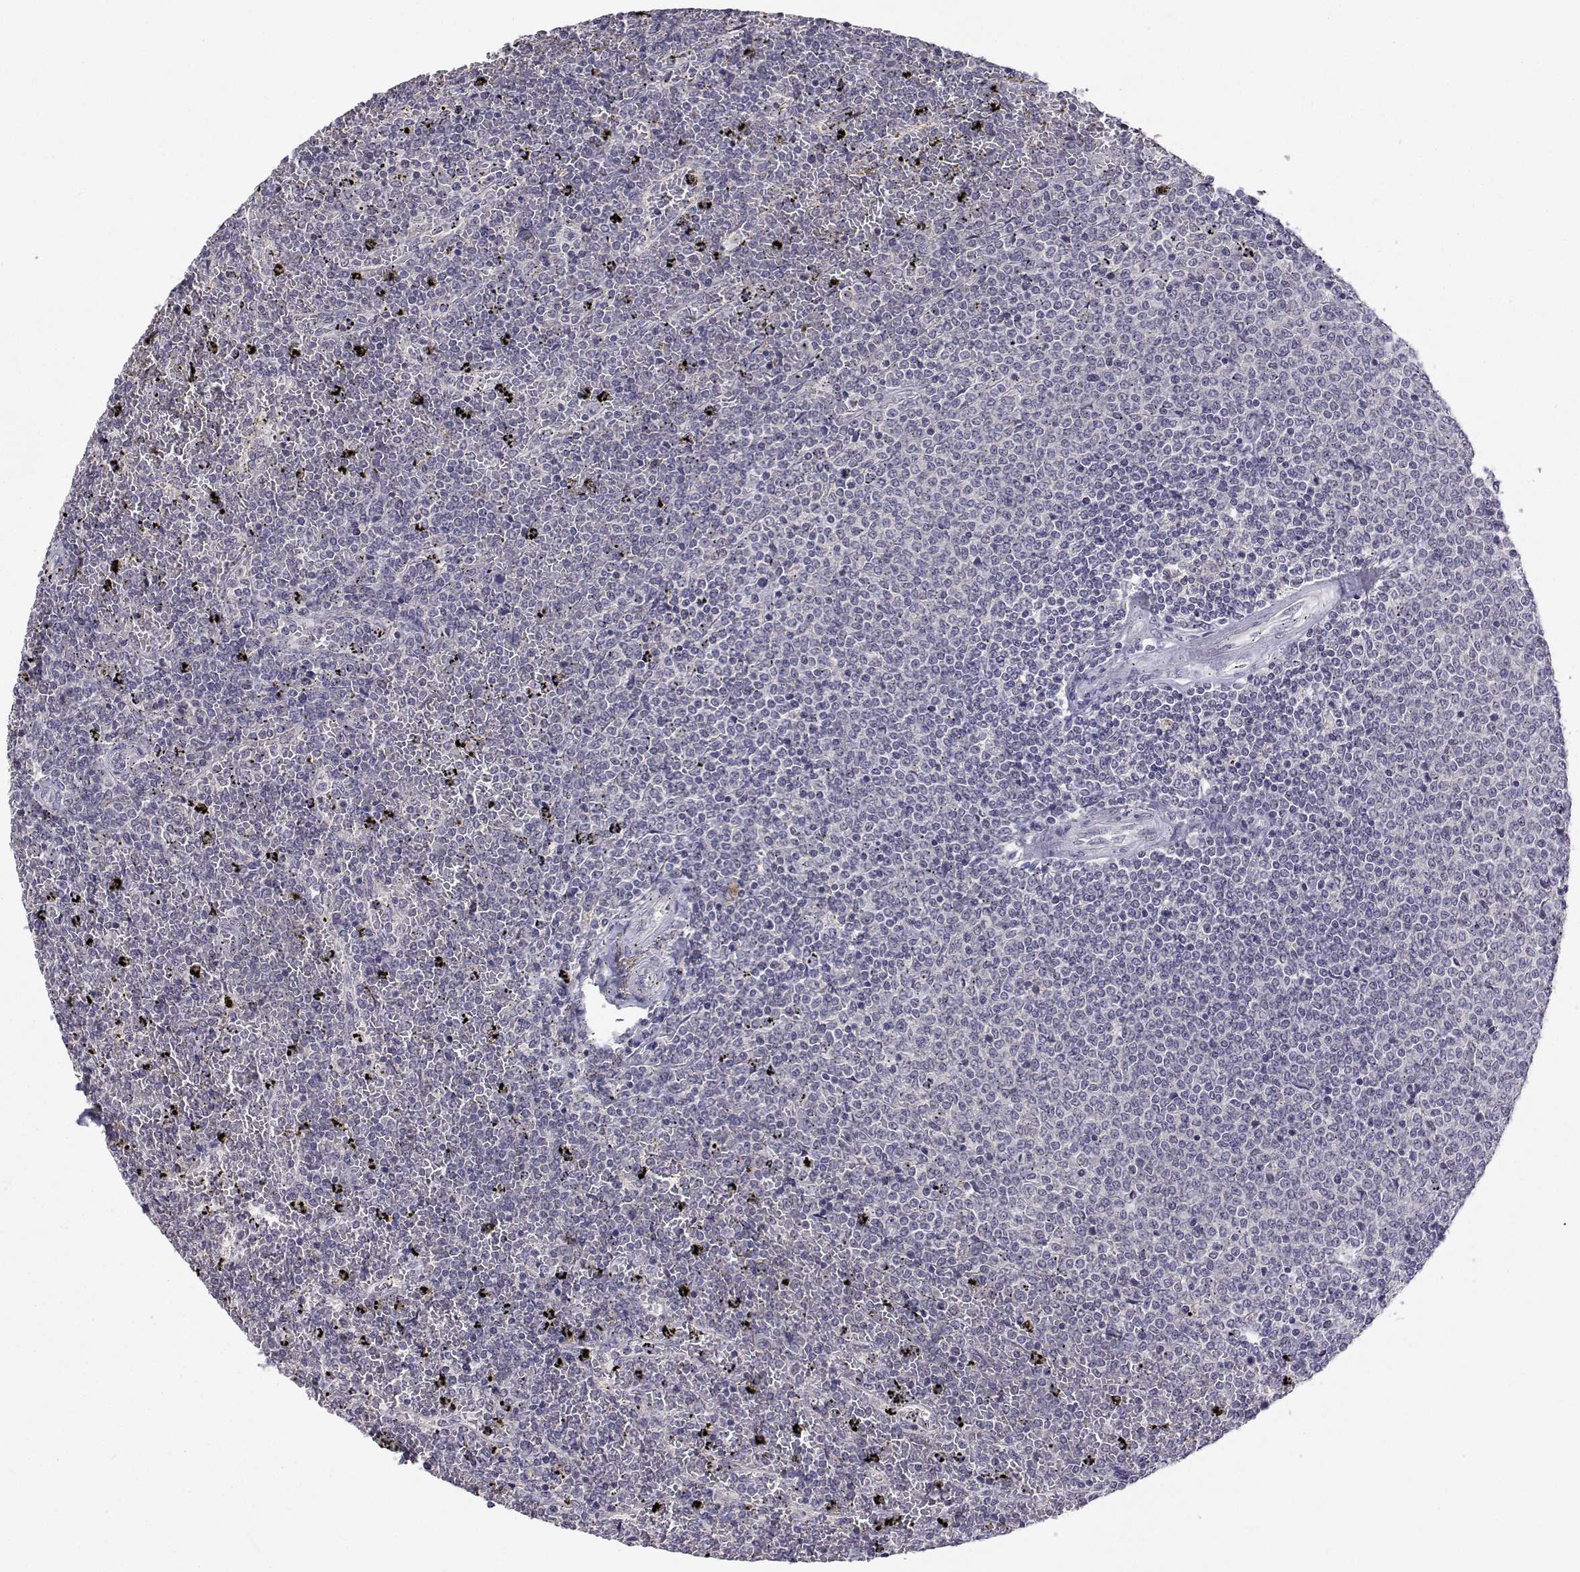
{"staining": {"intensity": "negative", "quantity": "none", "location": "none"}, "tissue": "lymphoma", "cell_type": "Tumor cells", "image_type": "cancer", "snomed": [{"axis": "morphology", "description": "Malignant lymphoma, non-Hodgkin's type, Low grade"}, {"axis": "topography", "description": "Spleen"}], "caption": "High magnification brightfield microscopy of low-grade malignant lymphoma, non-Hodgkin's type stained with DAB (3,3'-diaminobenzidine) (brown) and counterstained with hematoxylin (blue): tumor cells show no significant positivity.", "gene": "SLC6A3", "patient": {"sex": "female", "age": 77}}